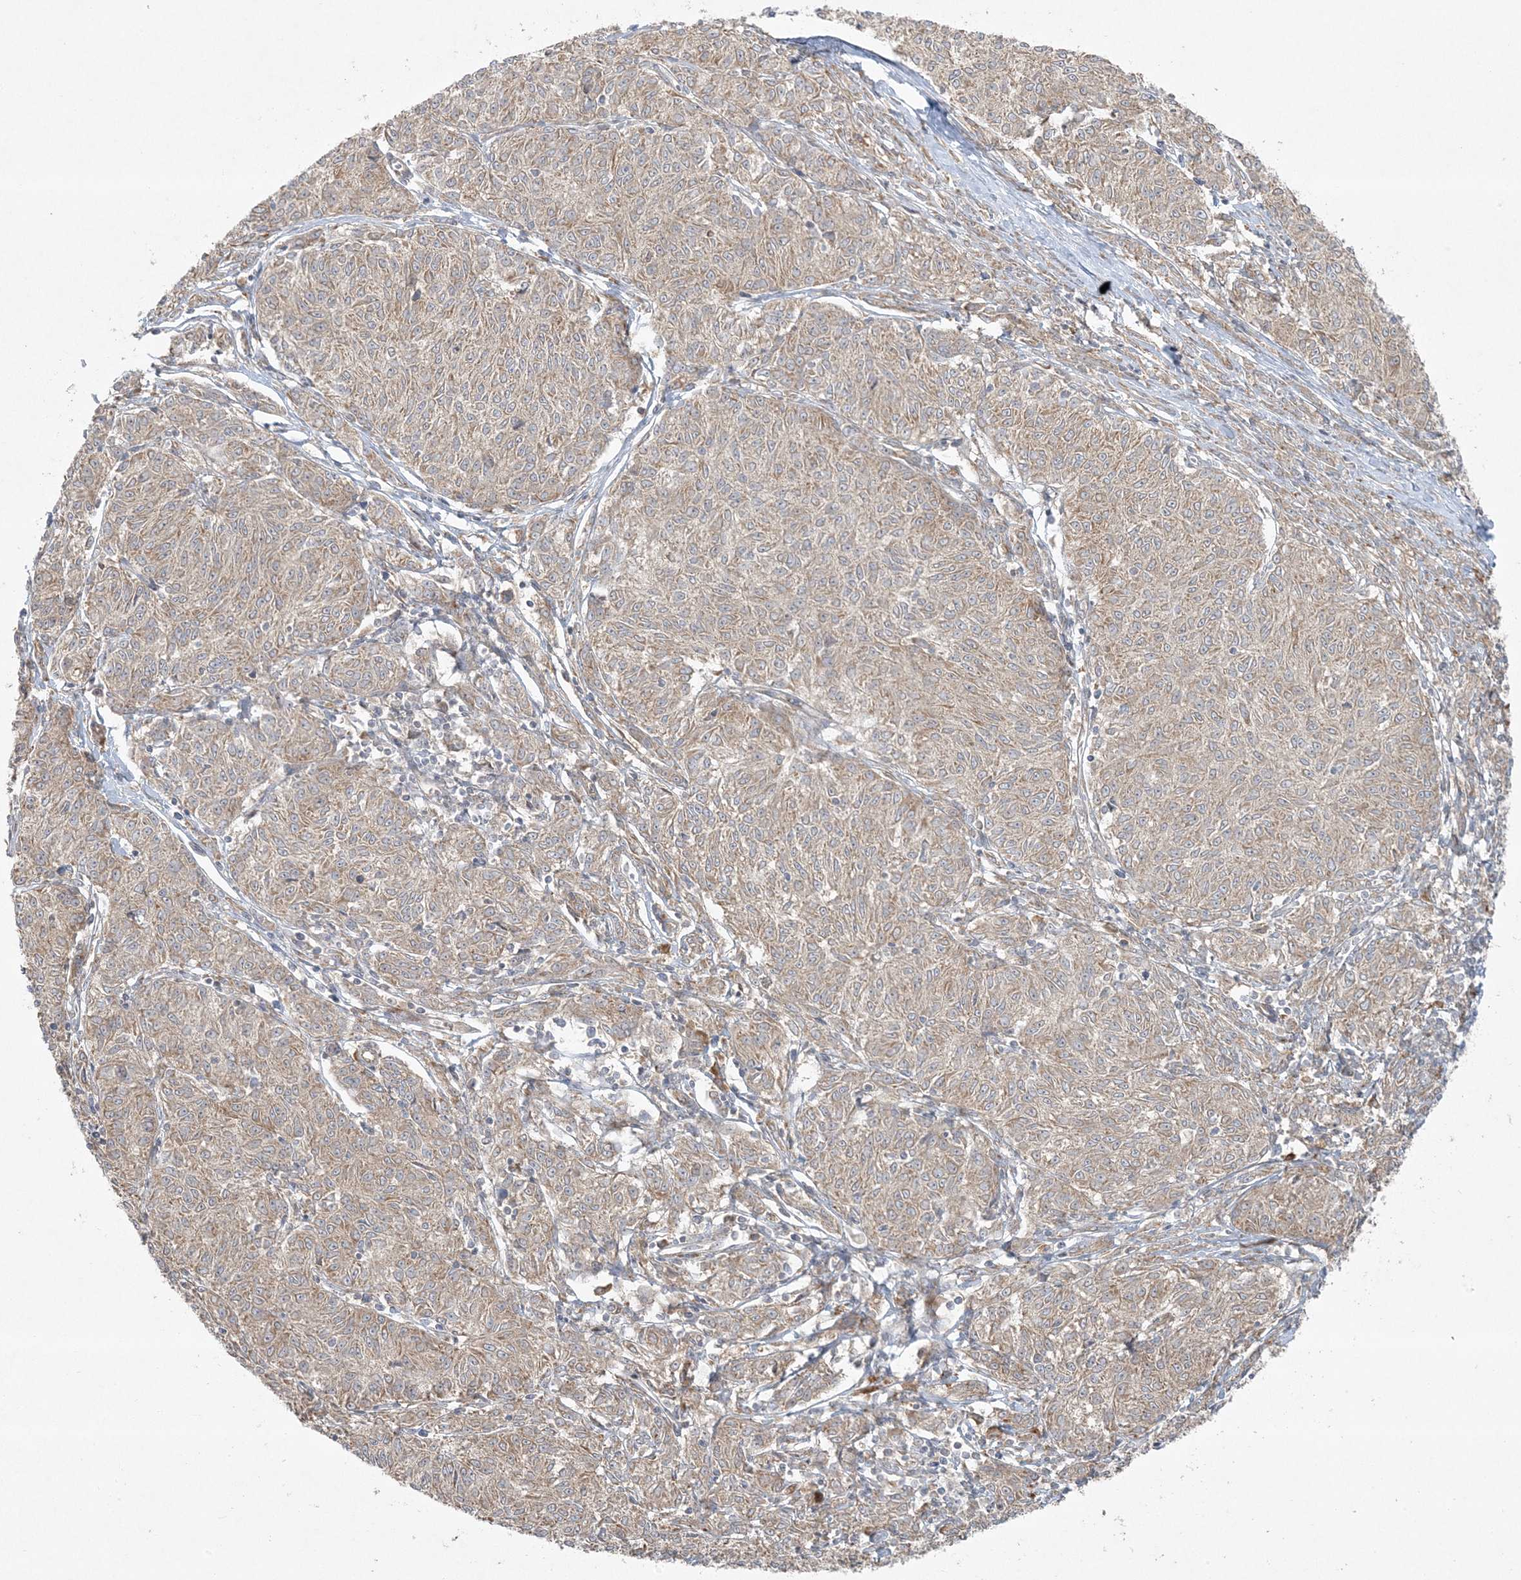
{"staining": {"intensity": "weak", "quantity": ">75%", "location": "cytoplasmic/membranous"}, "tissue": "melanoma", "cell_type": "Tumor cells", "image_type": "cancer", "snomed": [{"axis": "morphology", "description": "Malignant melanoma, NOS"}, {"axis": "topography", "description": "Skin"}], "caption": "IHC image of melanoma stained for a protein (brown), which displays low levels of weak cytoplasmic/membranous staining in approximately >75% of tumor cells.", "gene": "ZNF263", "patient": {"sex": "female", "age": 72}}